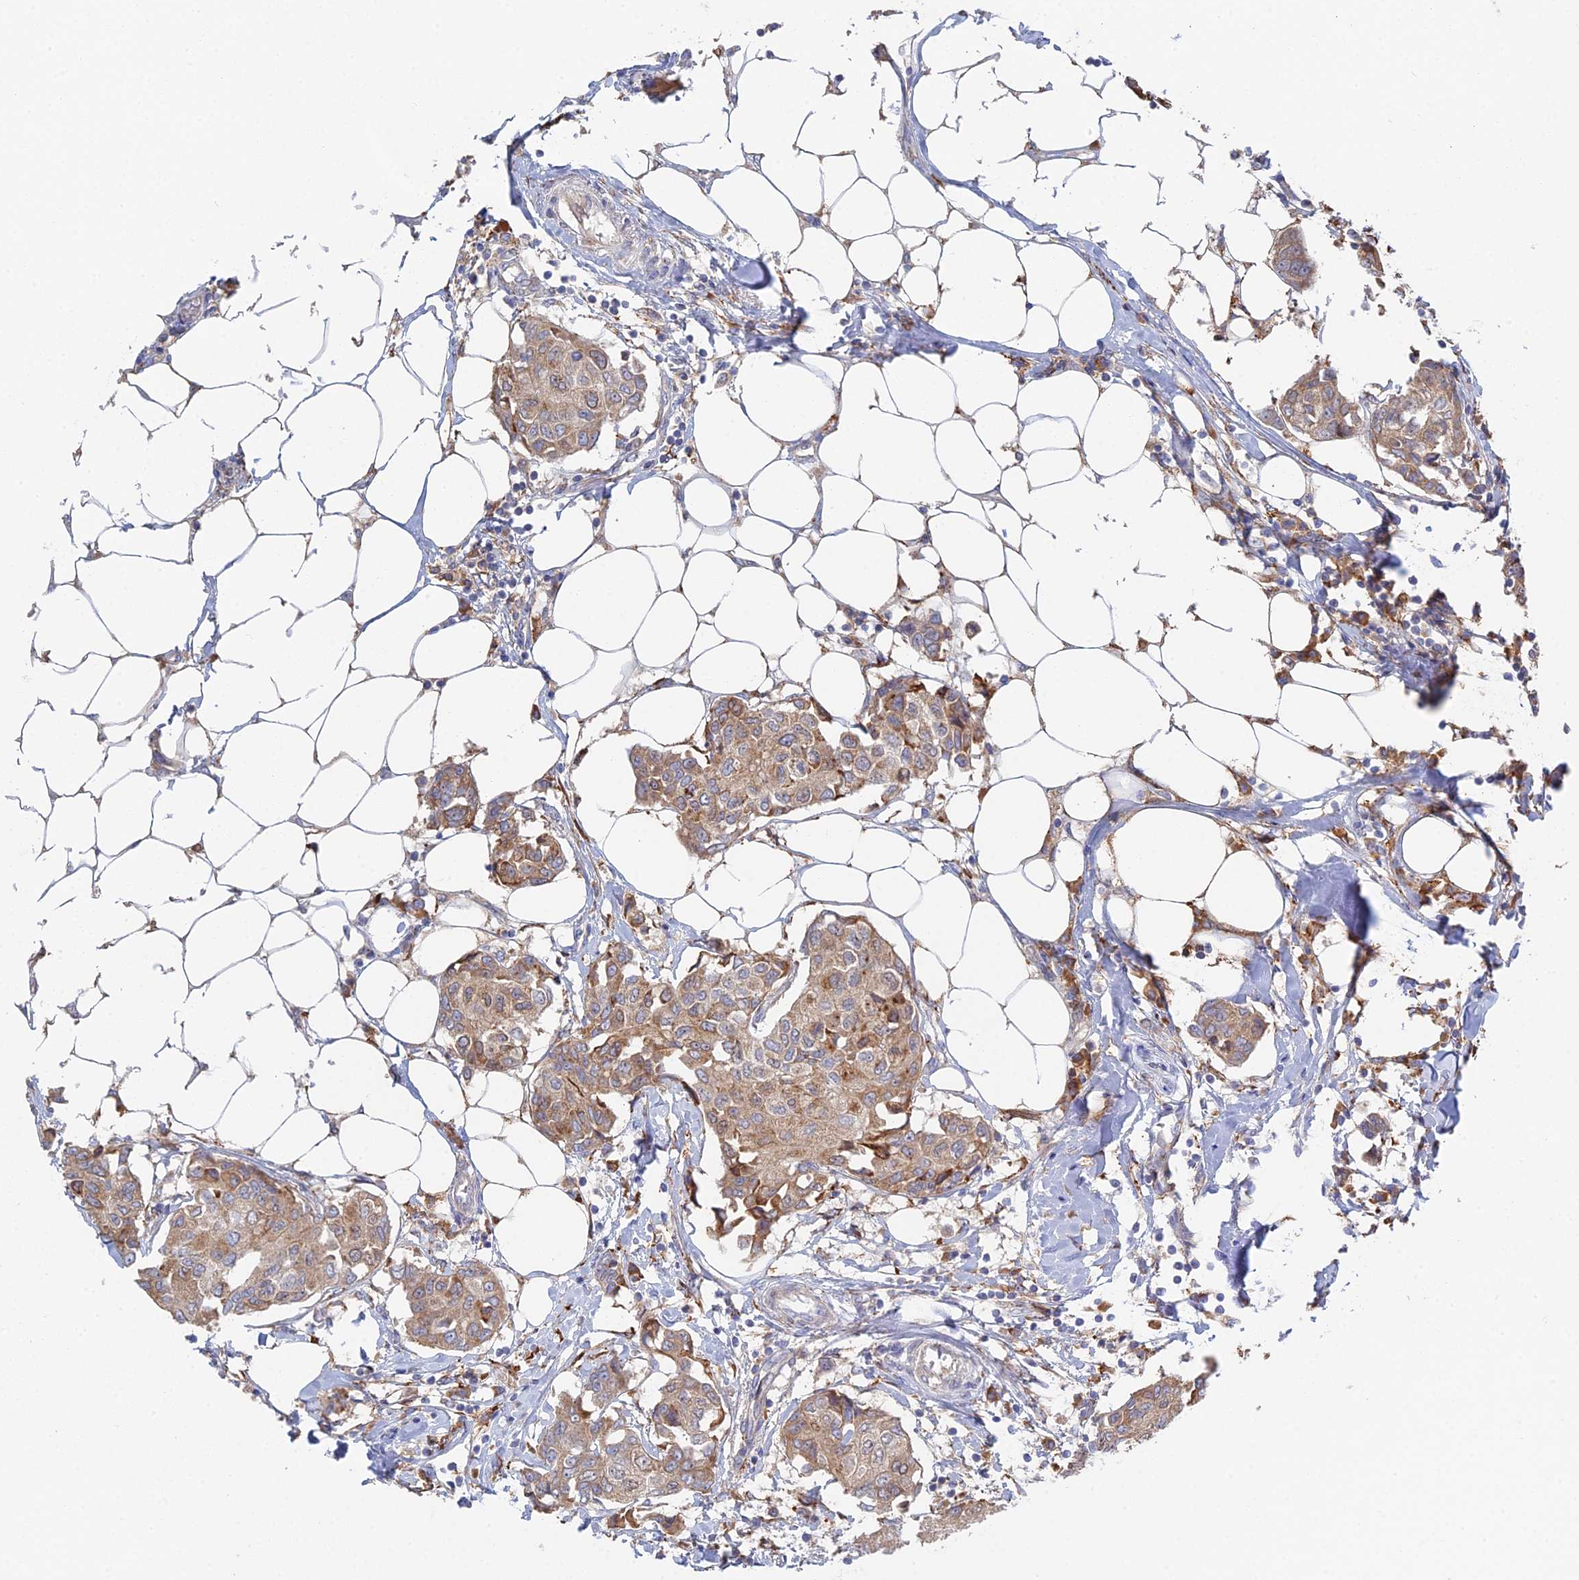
{"staining": {"intensity": "weak", "quantity": ">75%", "location": "cytoplasmic/membranous"}, "tissue": "breast cancer", "cell_type": "Tumor cells", "image_type": "cancer", "snomed": [{"axis": "morphology", "description": "Duct carcinoma"}, {"axis": "topography", "description": "Breast"}], "caption": "Immunohistochemical staining of human invasive ductal carcinoma (breast) displays weak cytoplasmic/membranous protein staining in about >75% of tumor cells.", "gene": "TRAPPC6A", "patient": {"sex": "female", "age": 80}}